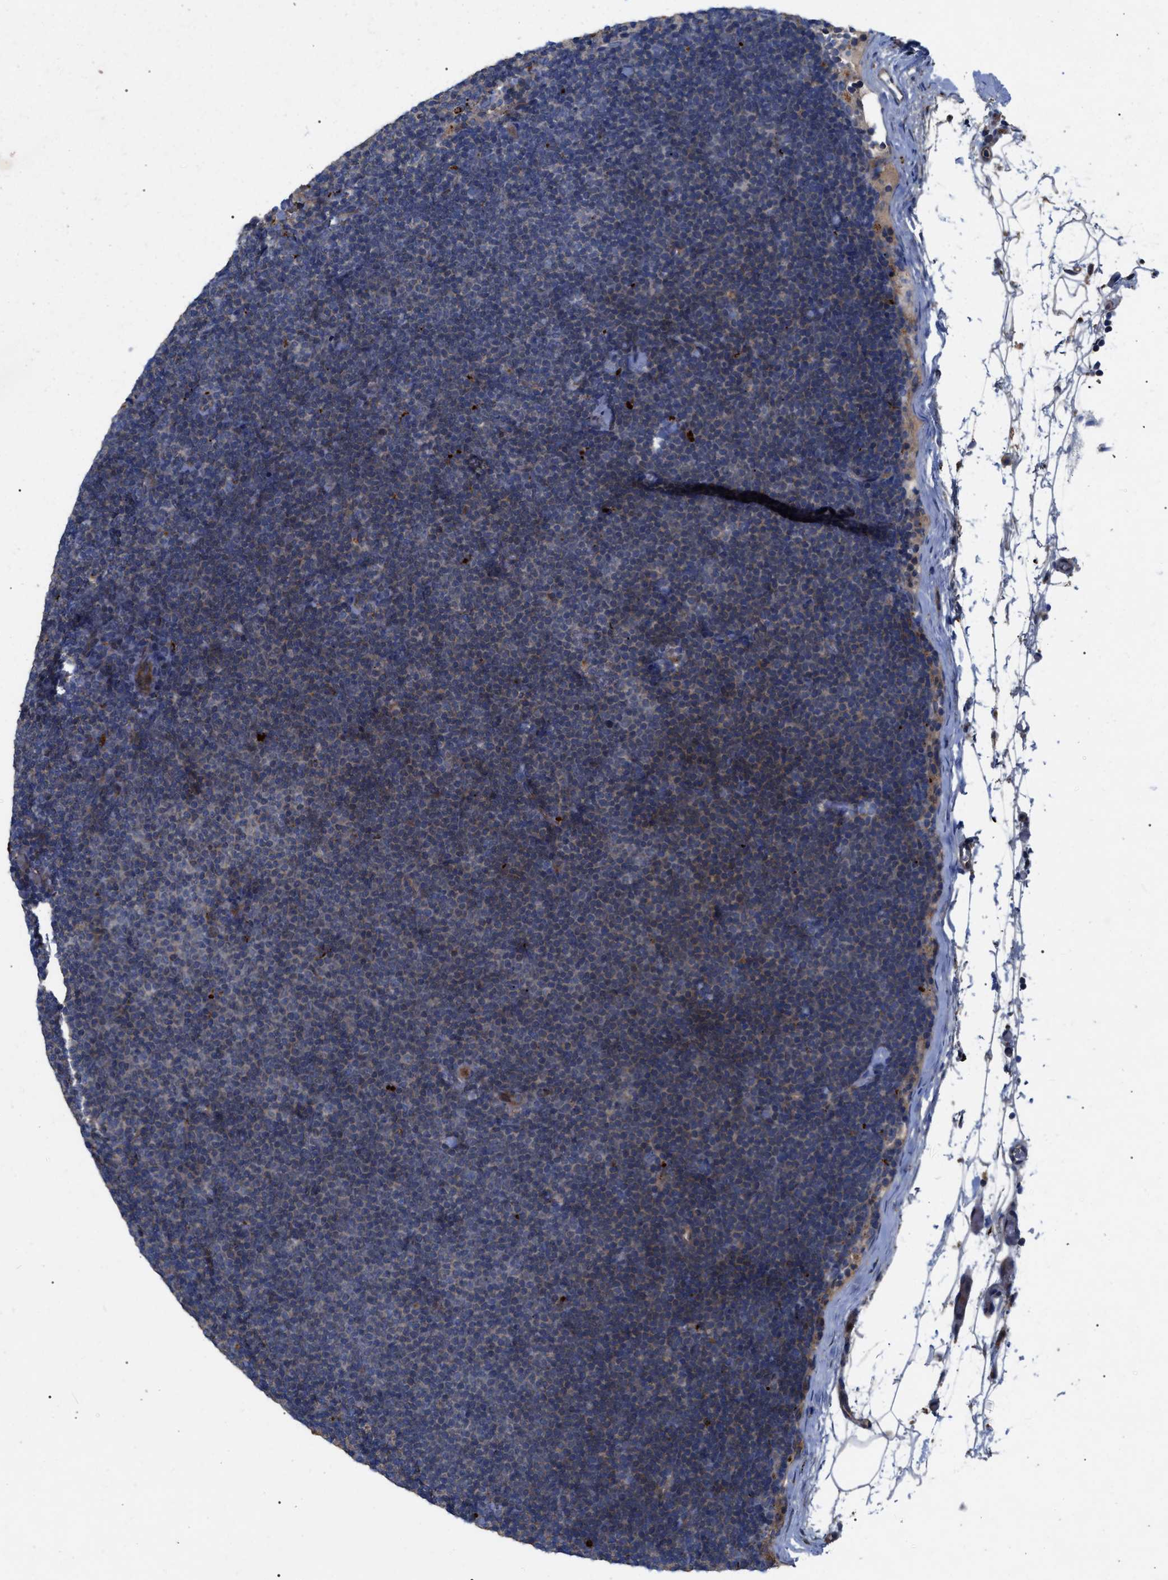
{"staining": {"intensity": "negative", "quantity": "none", "location": "none"}, "tissue": "lymphoma", "cell_type": "Tumor cells", "image_type": "cancer", "snomed": [{"axis": "morphology", "description": "Malignant lymphoma, non-Hodgkin's type, Low grade"}, {"axis": "topography", "description": "Lymph node"}], "caption": "Immunohistochemistry (IHC) image of human lymphoma stained for a protein (brown), which reveals no staining in tumor cells.", "gene": "FAM171A2", "patient": {"sex": "female", "age": 53}}